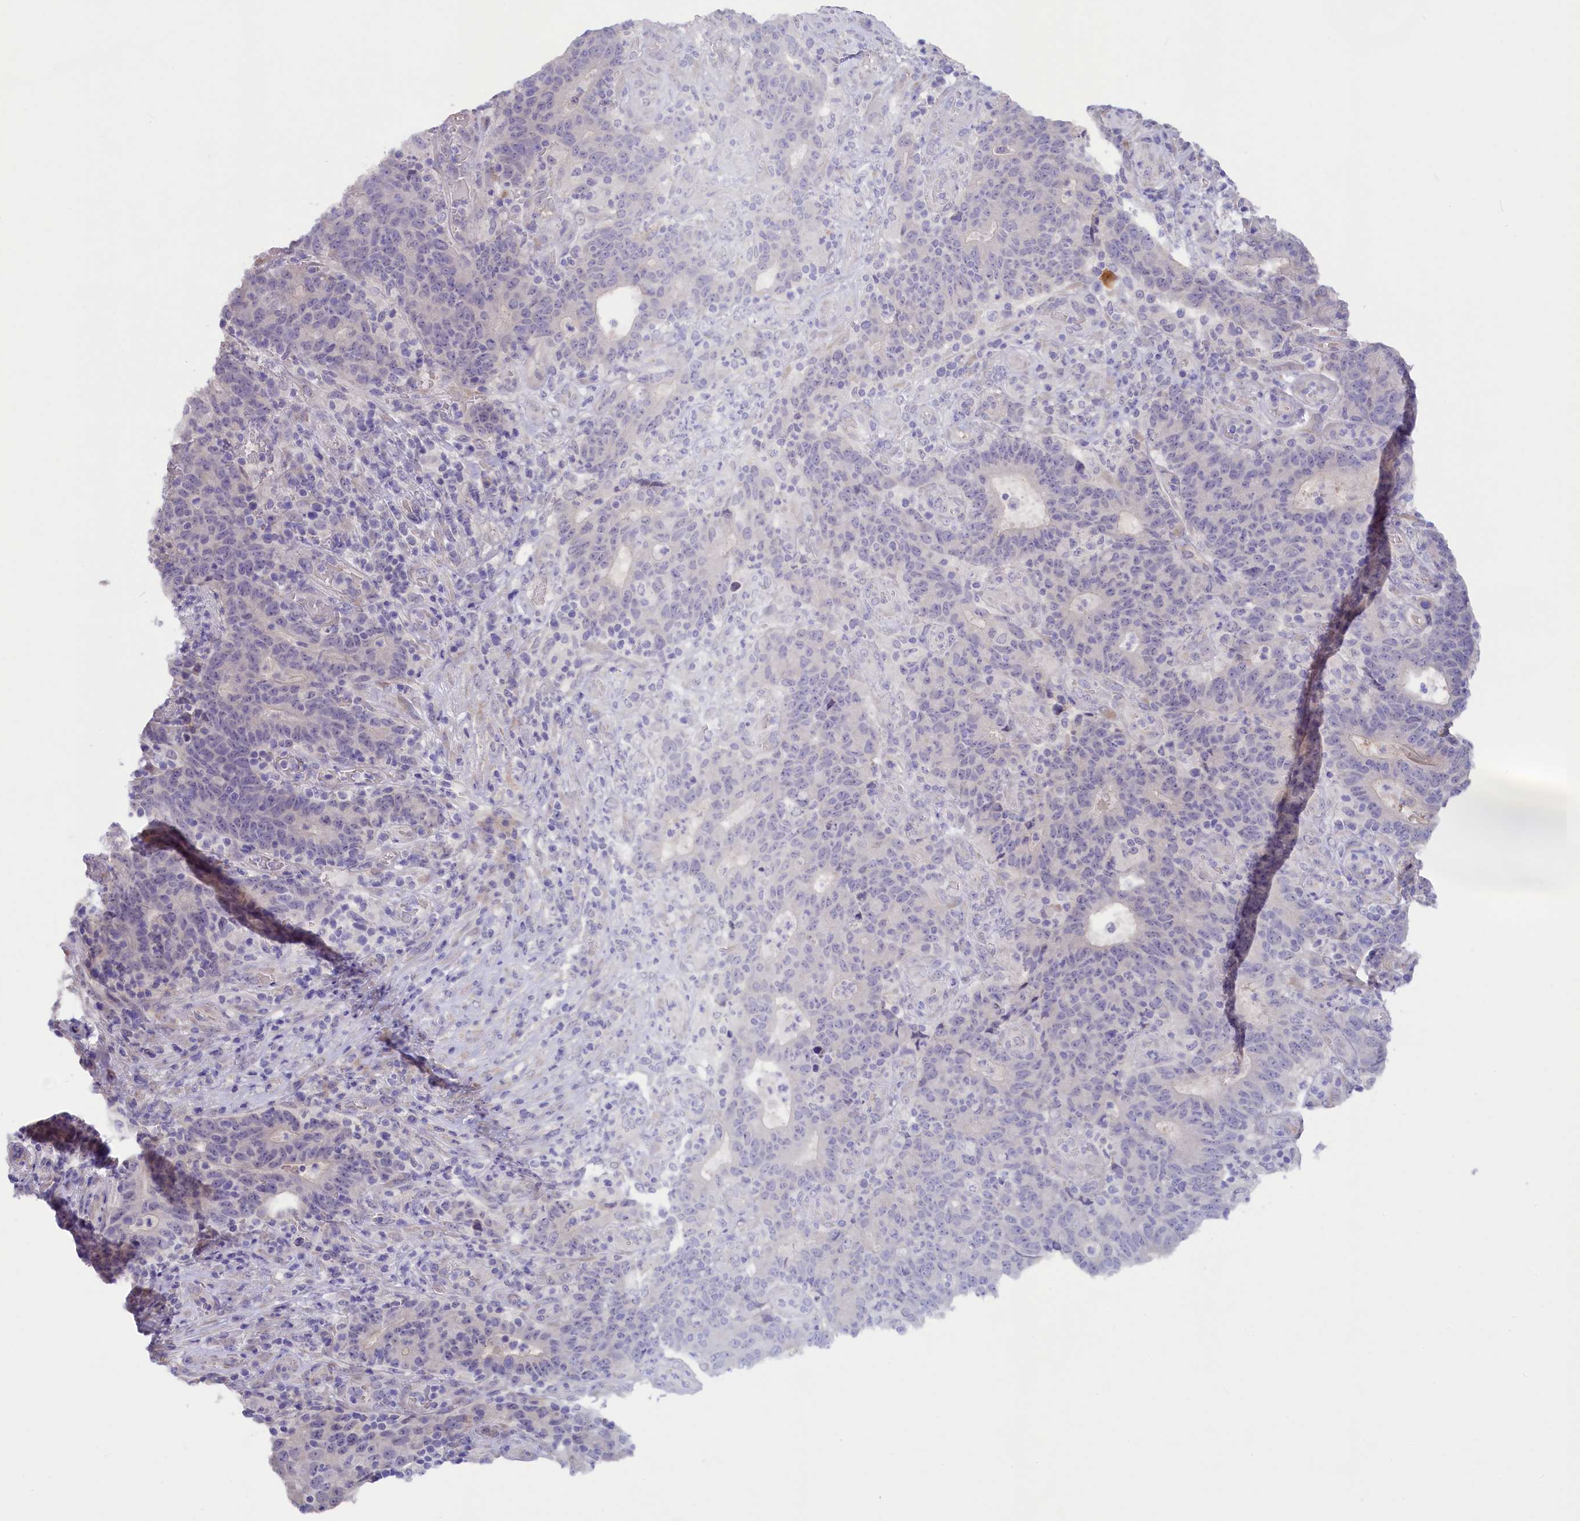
{"staining": {"intensity": "negative", "quantity": "none", "location": "none"}, "tissue": "colorectal cancer", "cell_type": "Tumor cells", "image_type": "cancer", "snomed": [{"axis": "morphology", "description": "Adenocarcinoma, NOS"}, {"axis": "topography", "description": "Colon"}], "caption": "Tumor cells show no significant positivity in colorectal adenocarcinoma.", "gene": "ZSWIM4", "patient": {"sex": "female", "age": 75}}